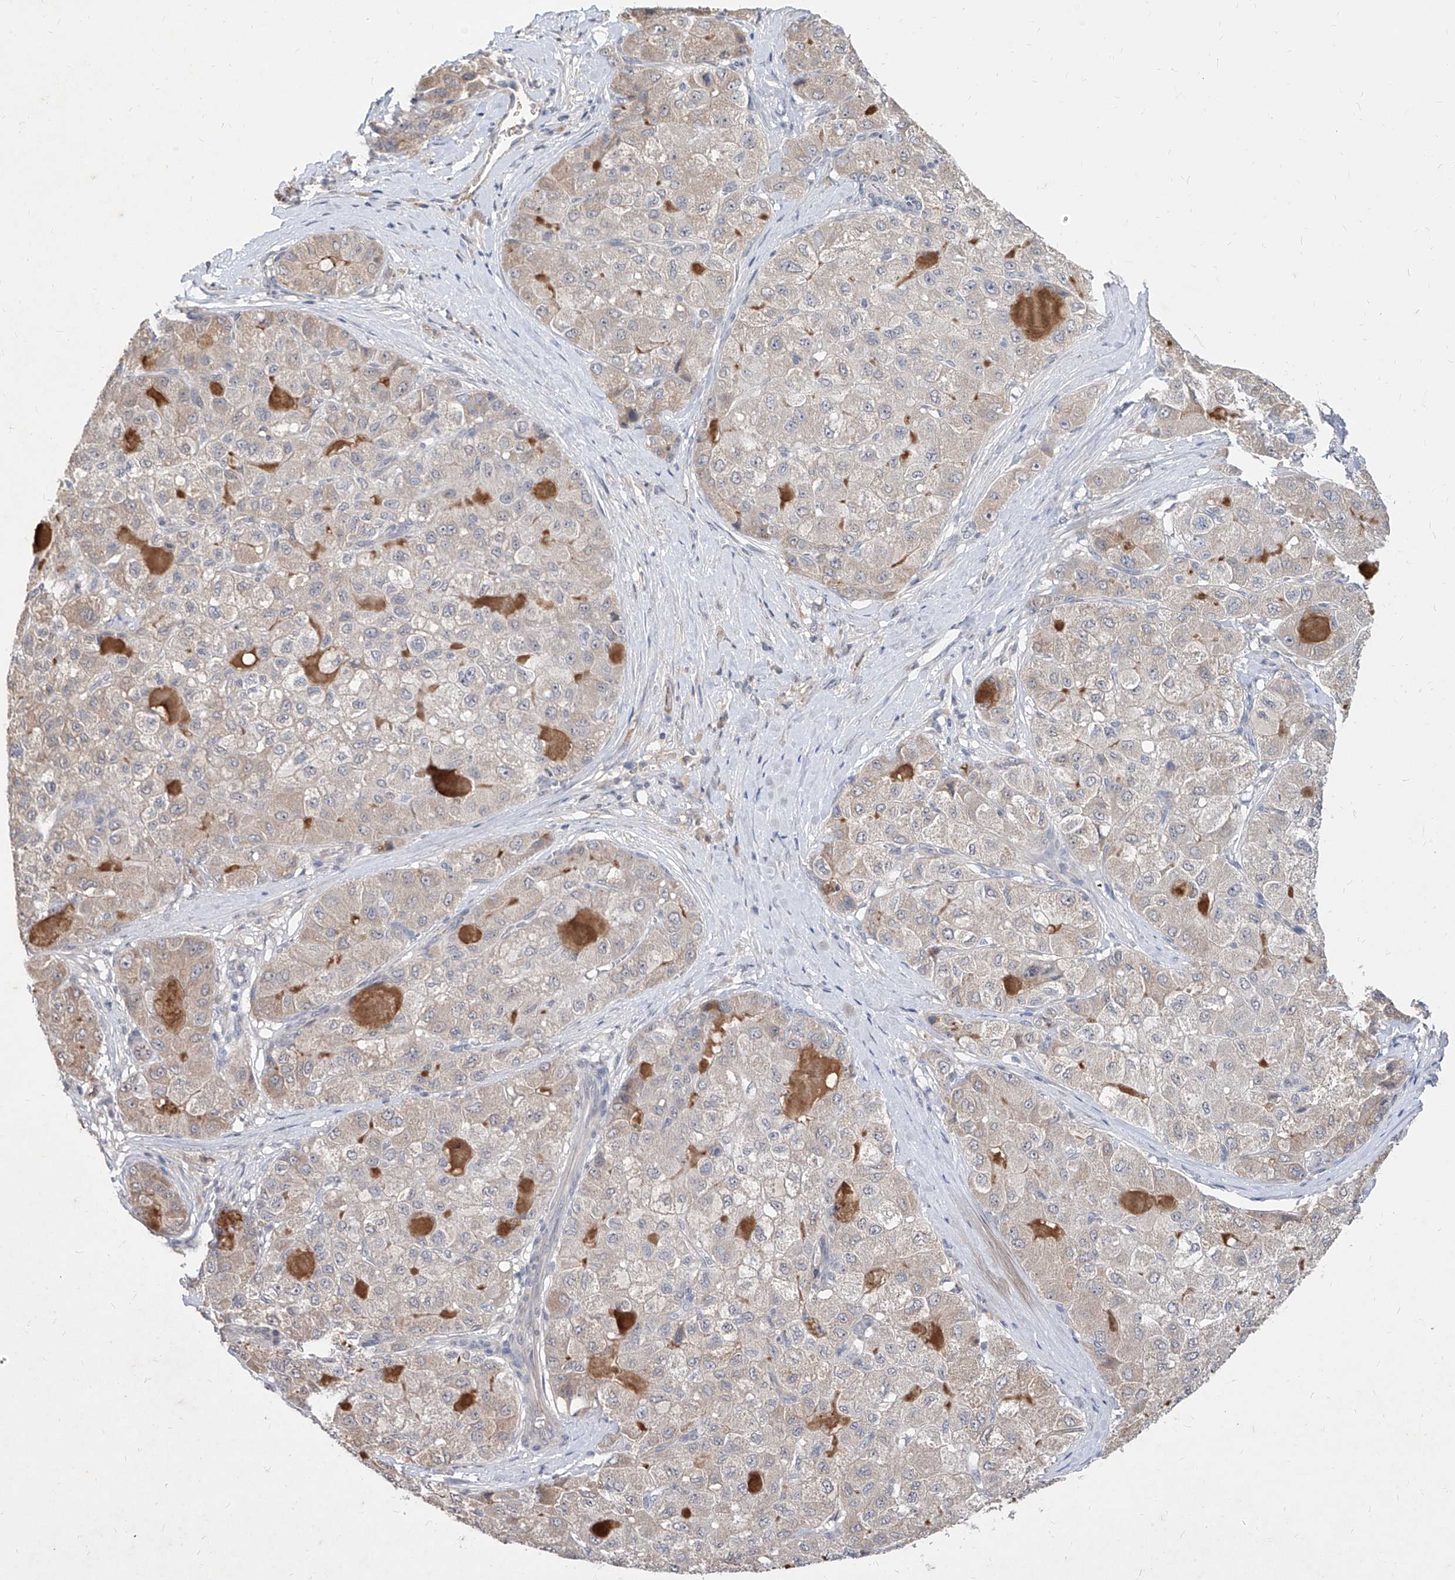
{"staining": {"intensity": "negative", "quantity": "none", "location": "none"}, "tissue": "liver cancer", "cell_type": "Tumor cells", "image_type": "cancer", "snomed": [{"axis": "morphology", "description": "Carcinoma, Hepatocellular, NOS"}, {"axis": "topography", "description": "Liver"}], "caption": "High magnification brightfield microscopy of liver cancer (hepatocellular carcinoma) stained with DAB (3,3'-diaminobenzidine) (brown) and counterstained with hematoxylin (blue): tumor cells show no significant staining. Brightfield microscopy of IHC stained with DAB (brown) and hematoxylin (blue), captured at high magnification.", "gene": "C4A", "patient": {"sex": "male", "age": 80}}